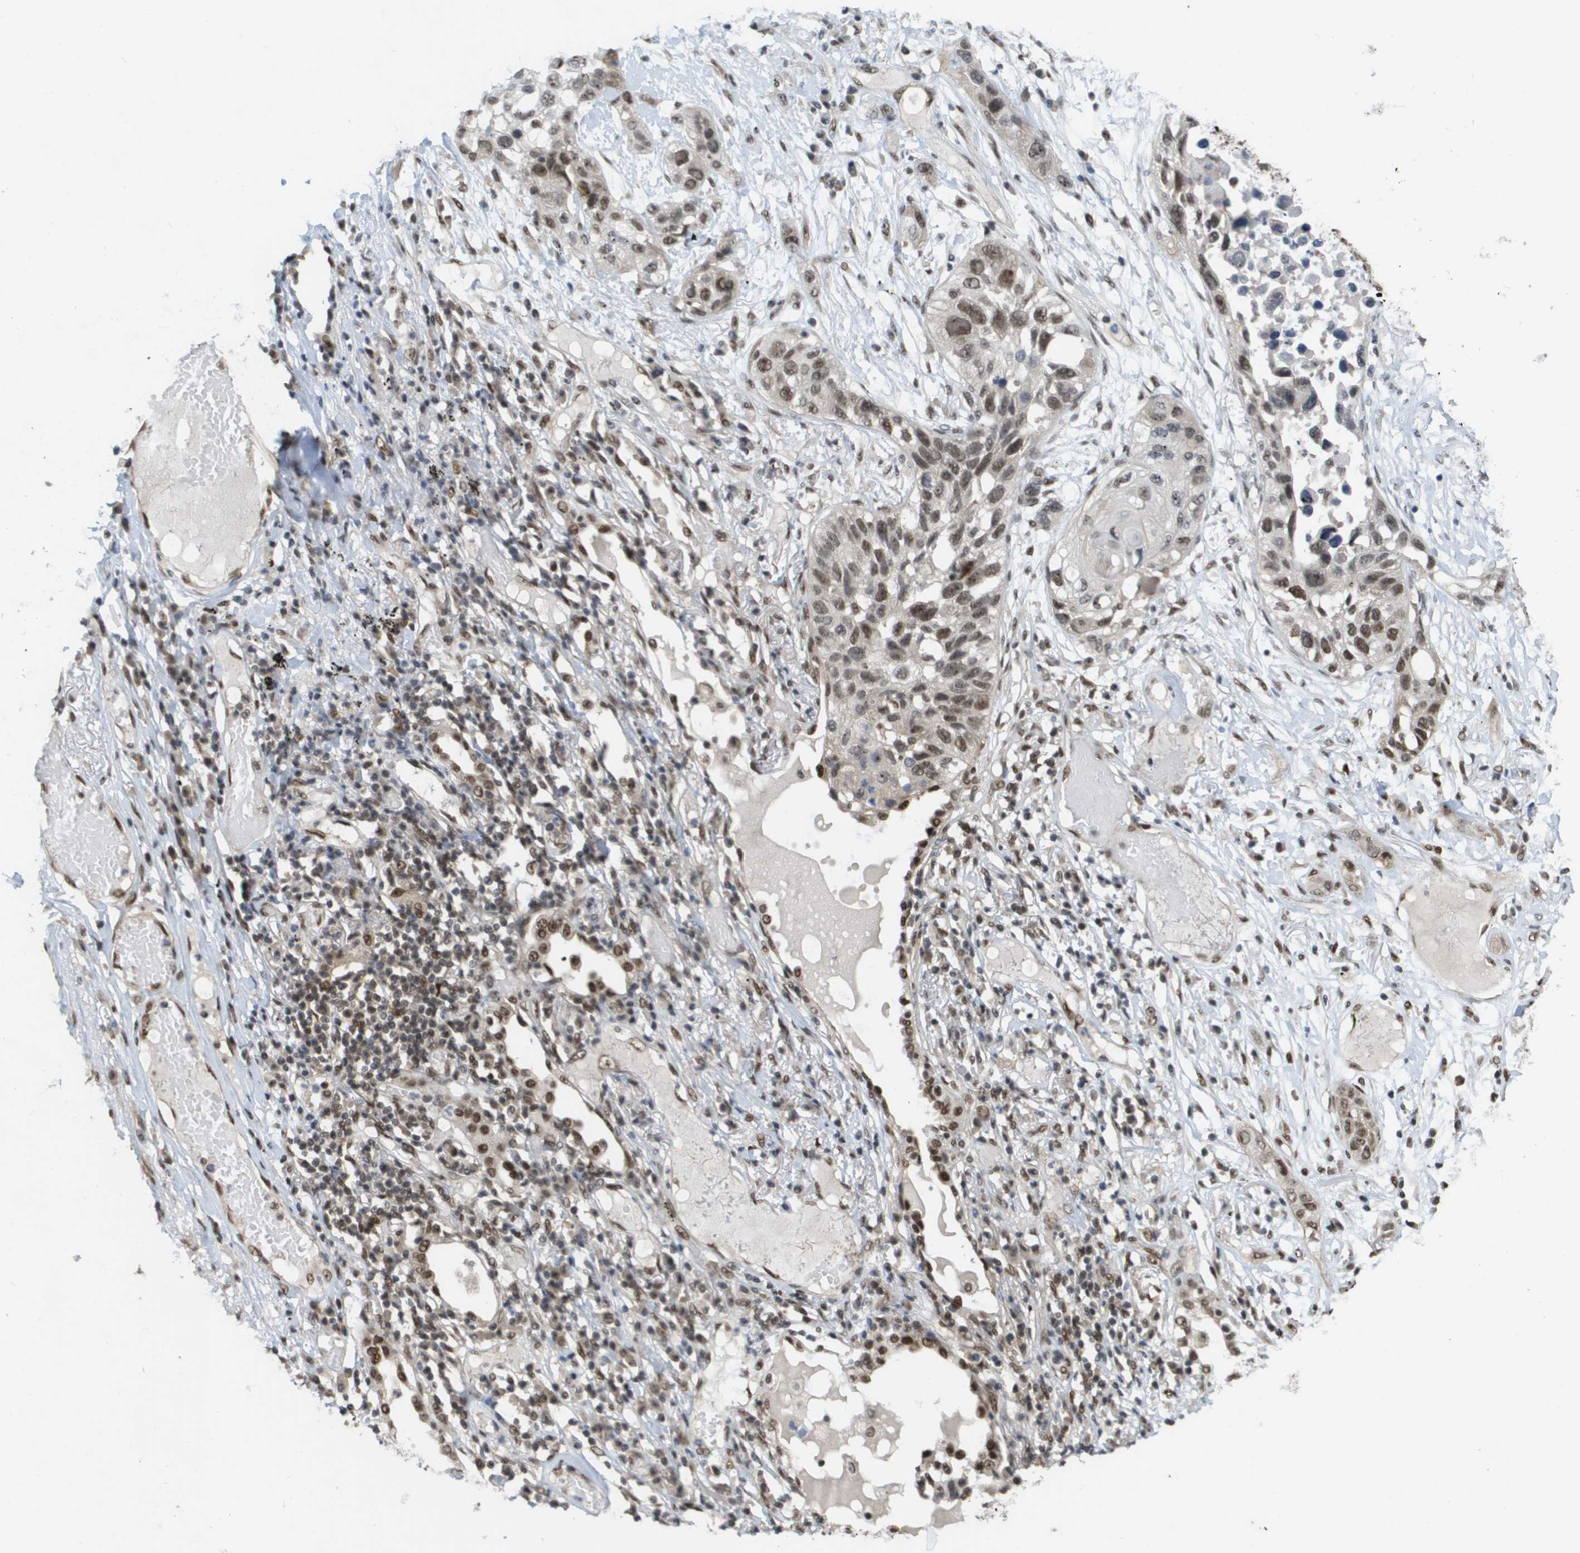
{"staining": {"intensity": "moderate", "quantity": ">75%", "location": "nuclear"}, "tissue": "lung cancer", "cell_type": "Tumor cells", "image_type": "cancer", "snomed": [{"axis": "morphology", "description": "Squamous cell carcinoma, NOS"}, {"axis": "topography", "description": "Lung"}], "caption": "Immunohistochemical staining of human lung cancer (squamous cell carcinoma) reveals medium levels of moderate nuclear protein positivity in about >75% of tumor cells. The protein of interest is stained brown, and the nuclei are stained in blue (DAB (3,3'-diaminobenzidine) IHC with brightfield microscopy, high magnification).", "gene": "CDT1", "patient": {"sex": "male", "age": 71}}